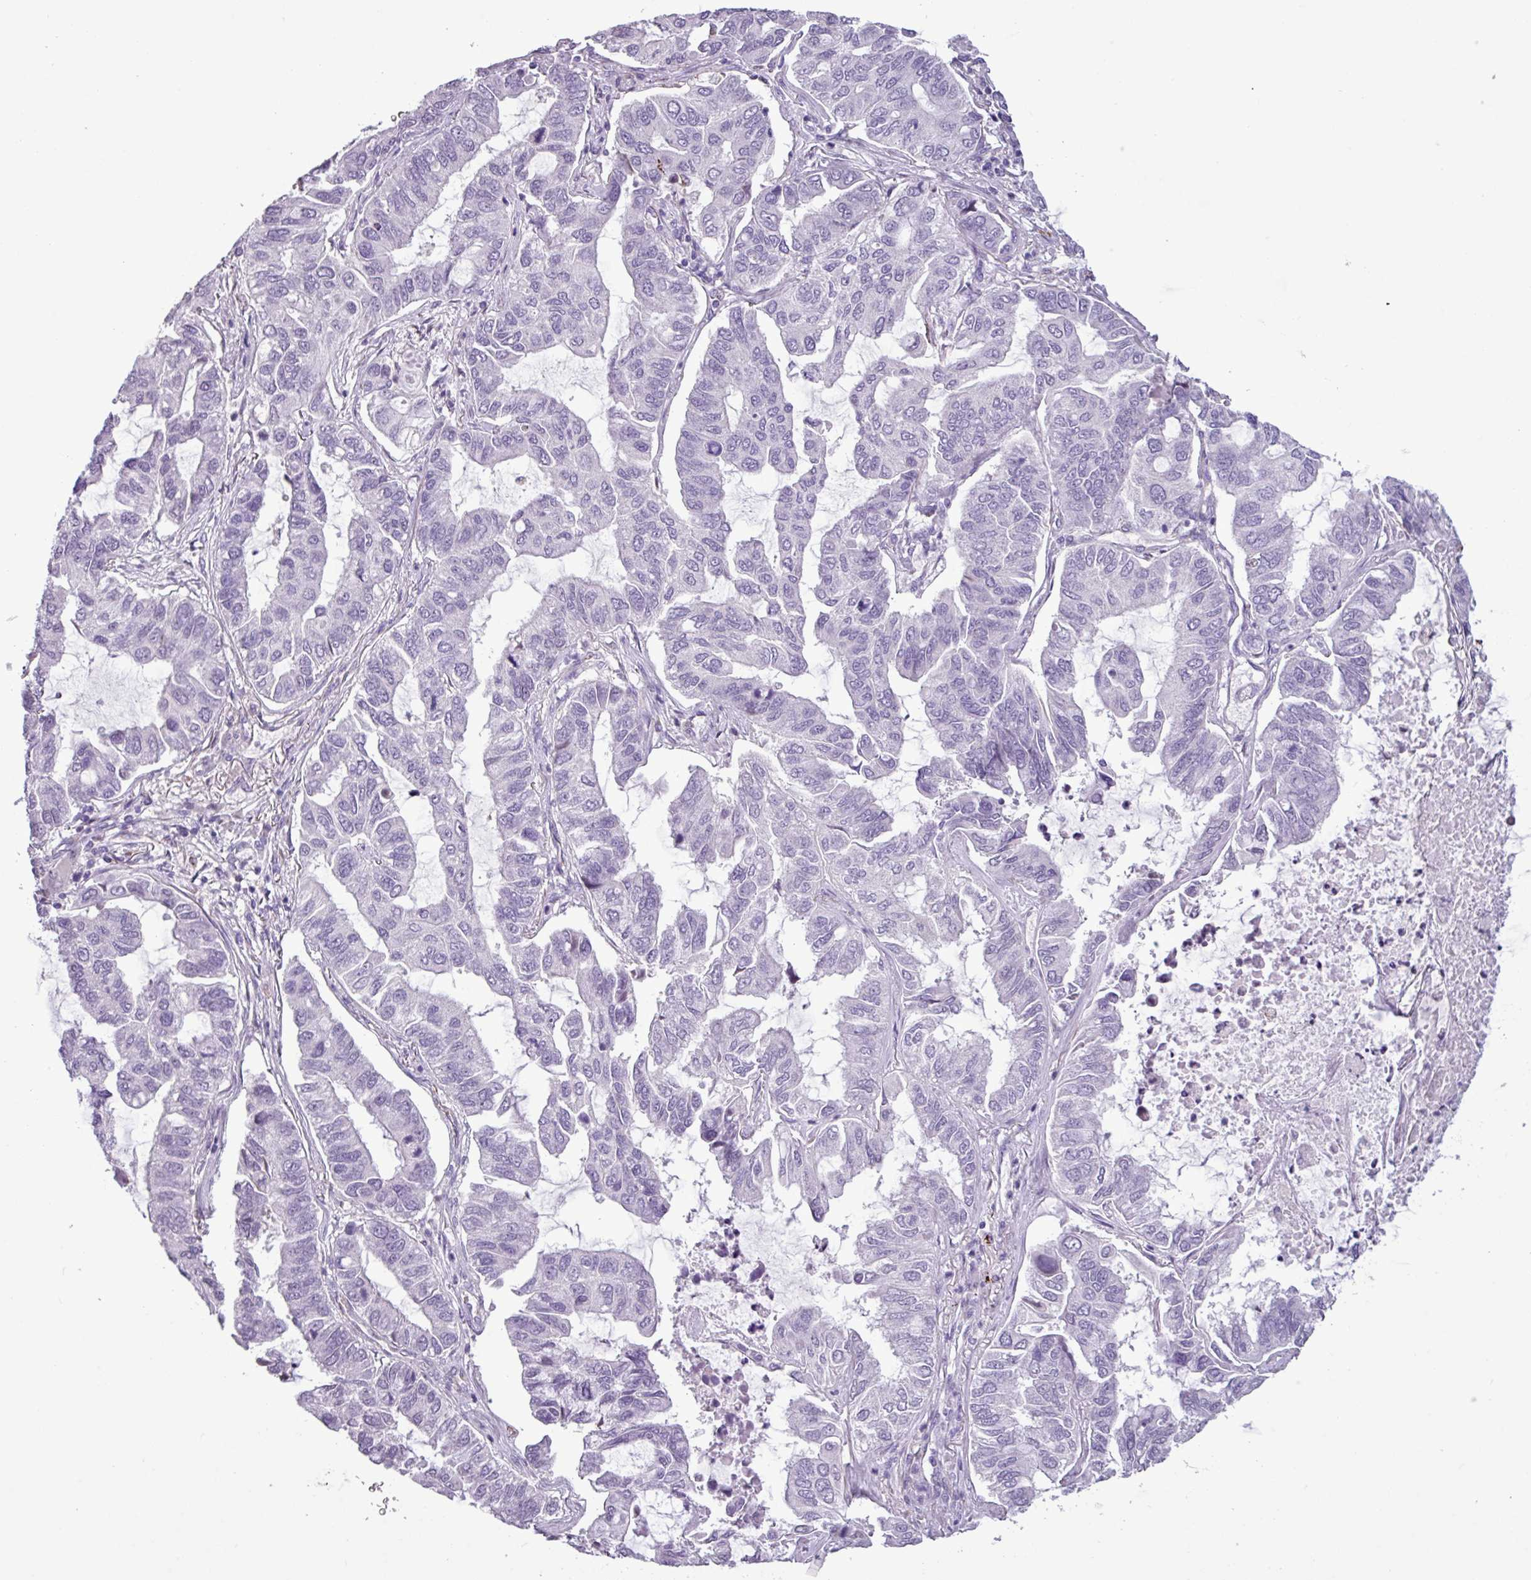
{"staining": {"intensity": "negative", "quantity": "none", "location": "none"}, "tissue": "lung cancer", "cell_type": "Tumor cells", "image_type": "cancer", "snomed": [{"axis": "morphology", "description": "Adenocarcinoma, NOS"}, {"axis": "topography", "description": "Lung"}], "caption": "This micrograph is of lung adenocarcinoma stained with immunohistochemistry (IHC) to label a protein in brown with the nuclei are counter-stained blue. There is no staining in tumor cells.", "gene": "ZNF667", "patient": {"sex": "male", "age": 64}}